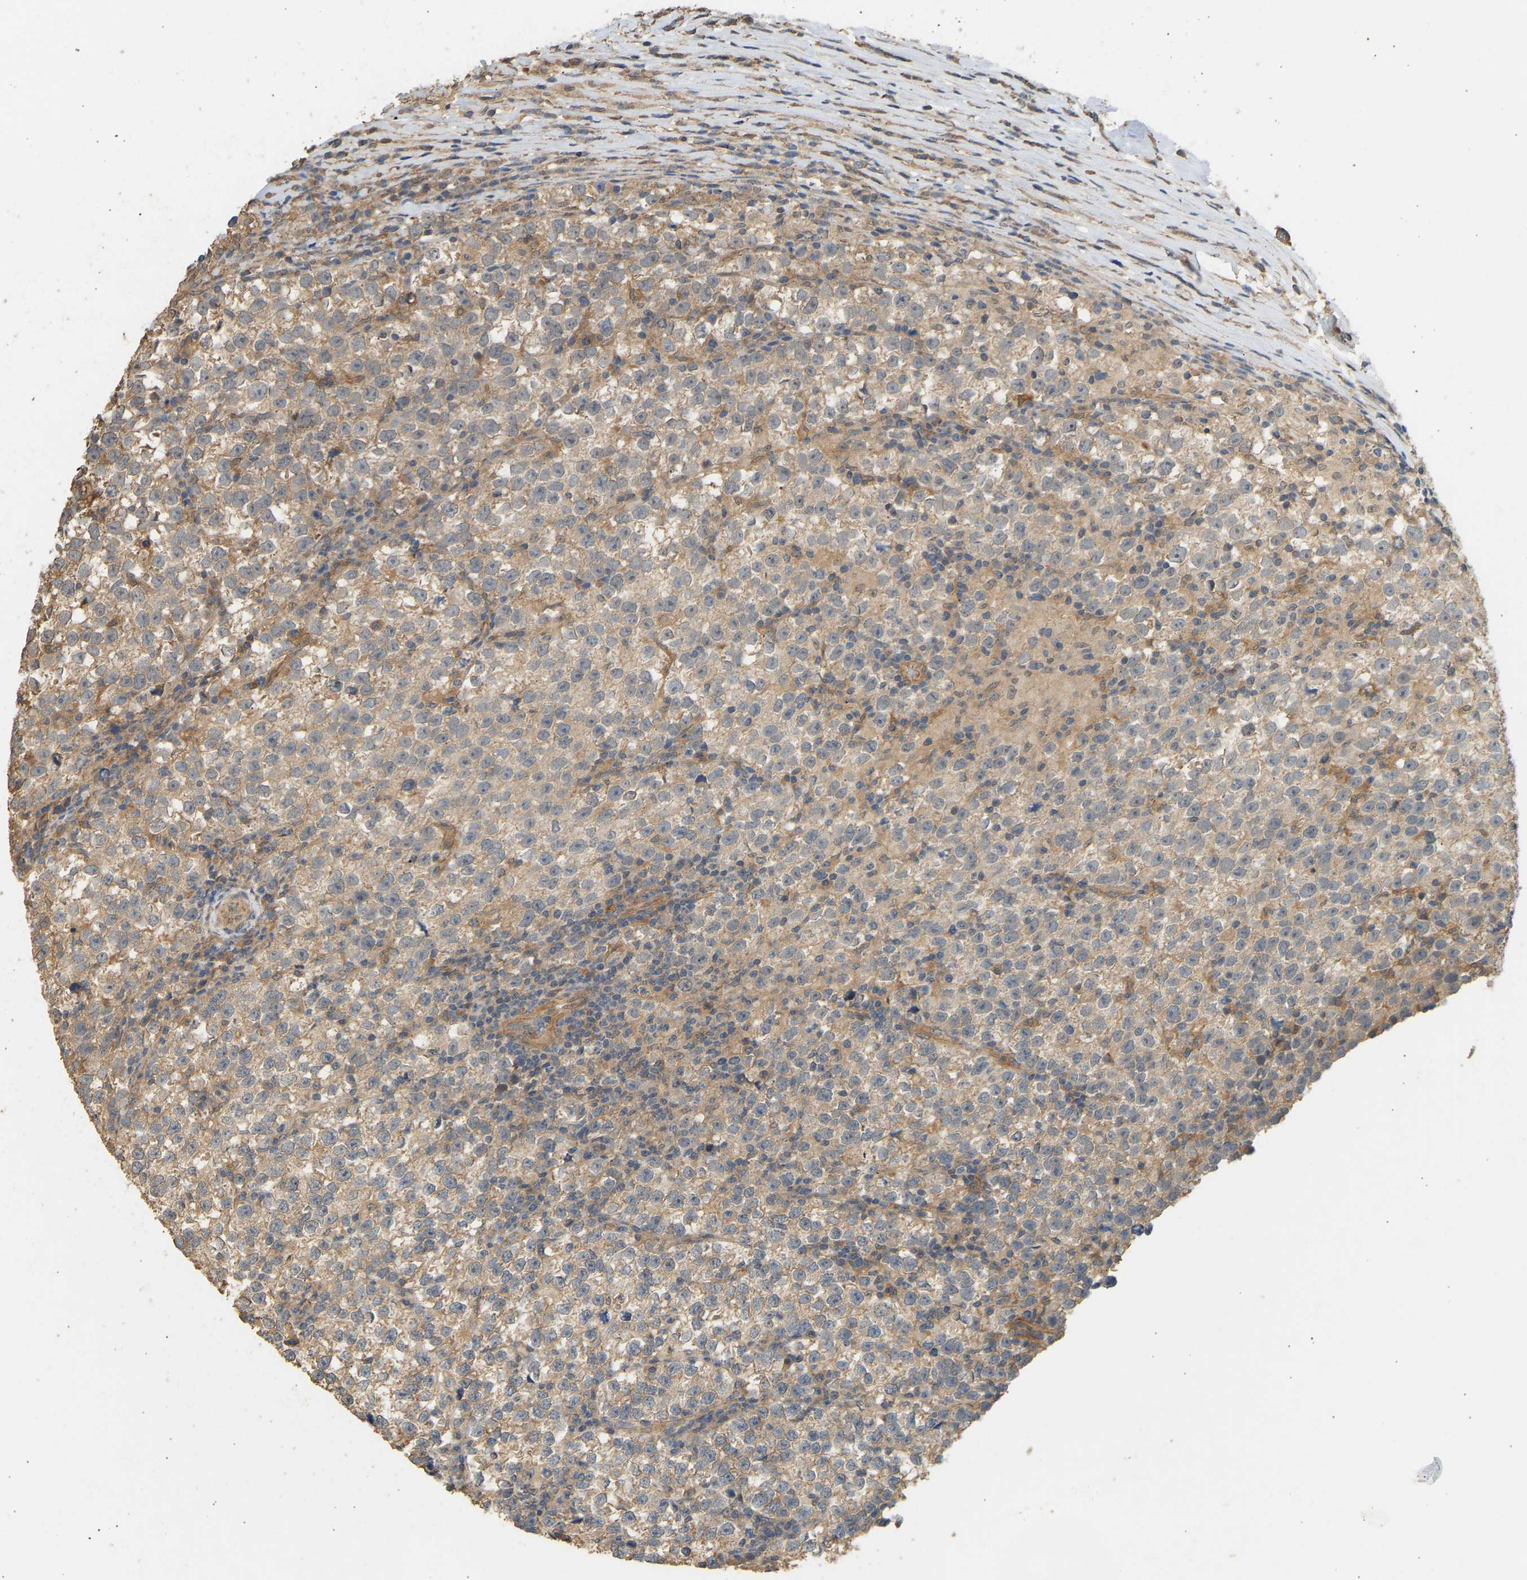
{"staining": {"intensity": "weak", "quantity": "25%-75%", "location": "cytoplasmic/membranous"}, "tissue": "testis cancer", "cell_type": "Tumor cells", "image_type": "cancer", "snomed": [{"axis": "morphology", "description": "Normal tissue, NOS"}, {"axis": "morphology", "description": "Seminoma, NOS"}, {"axis": "topography", "description": "Testis"}], "caption": "This is a photomicrograph of immunohistochemistry staining of testis cancer (seminoma), which shows weak staining in the cytoplasmic/membranous of tumor cells.", "gene": "RGL1", "patient": {"sex": "male", "age": 43}}